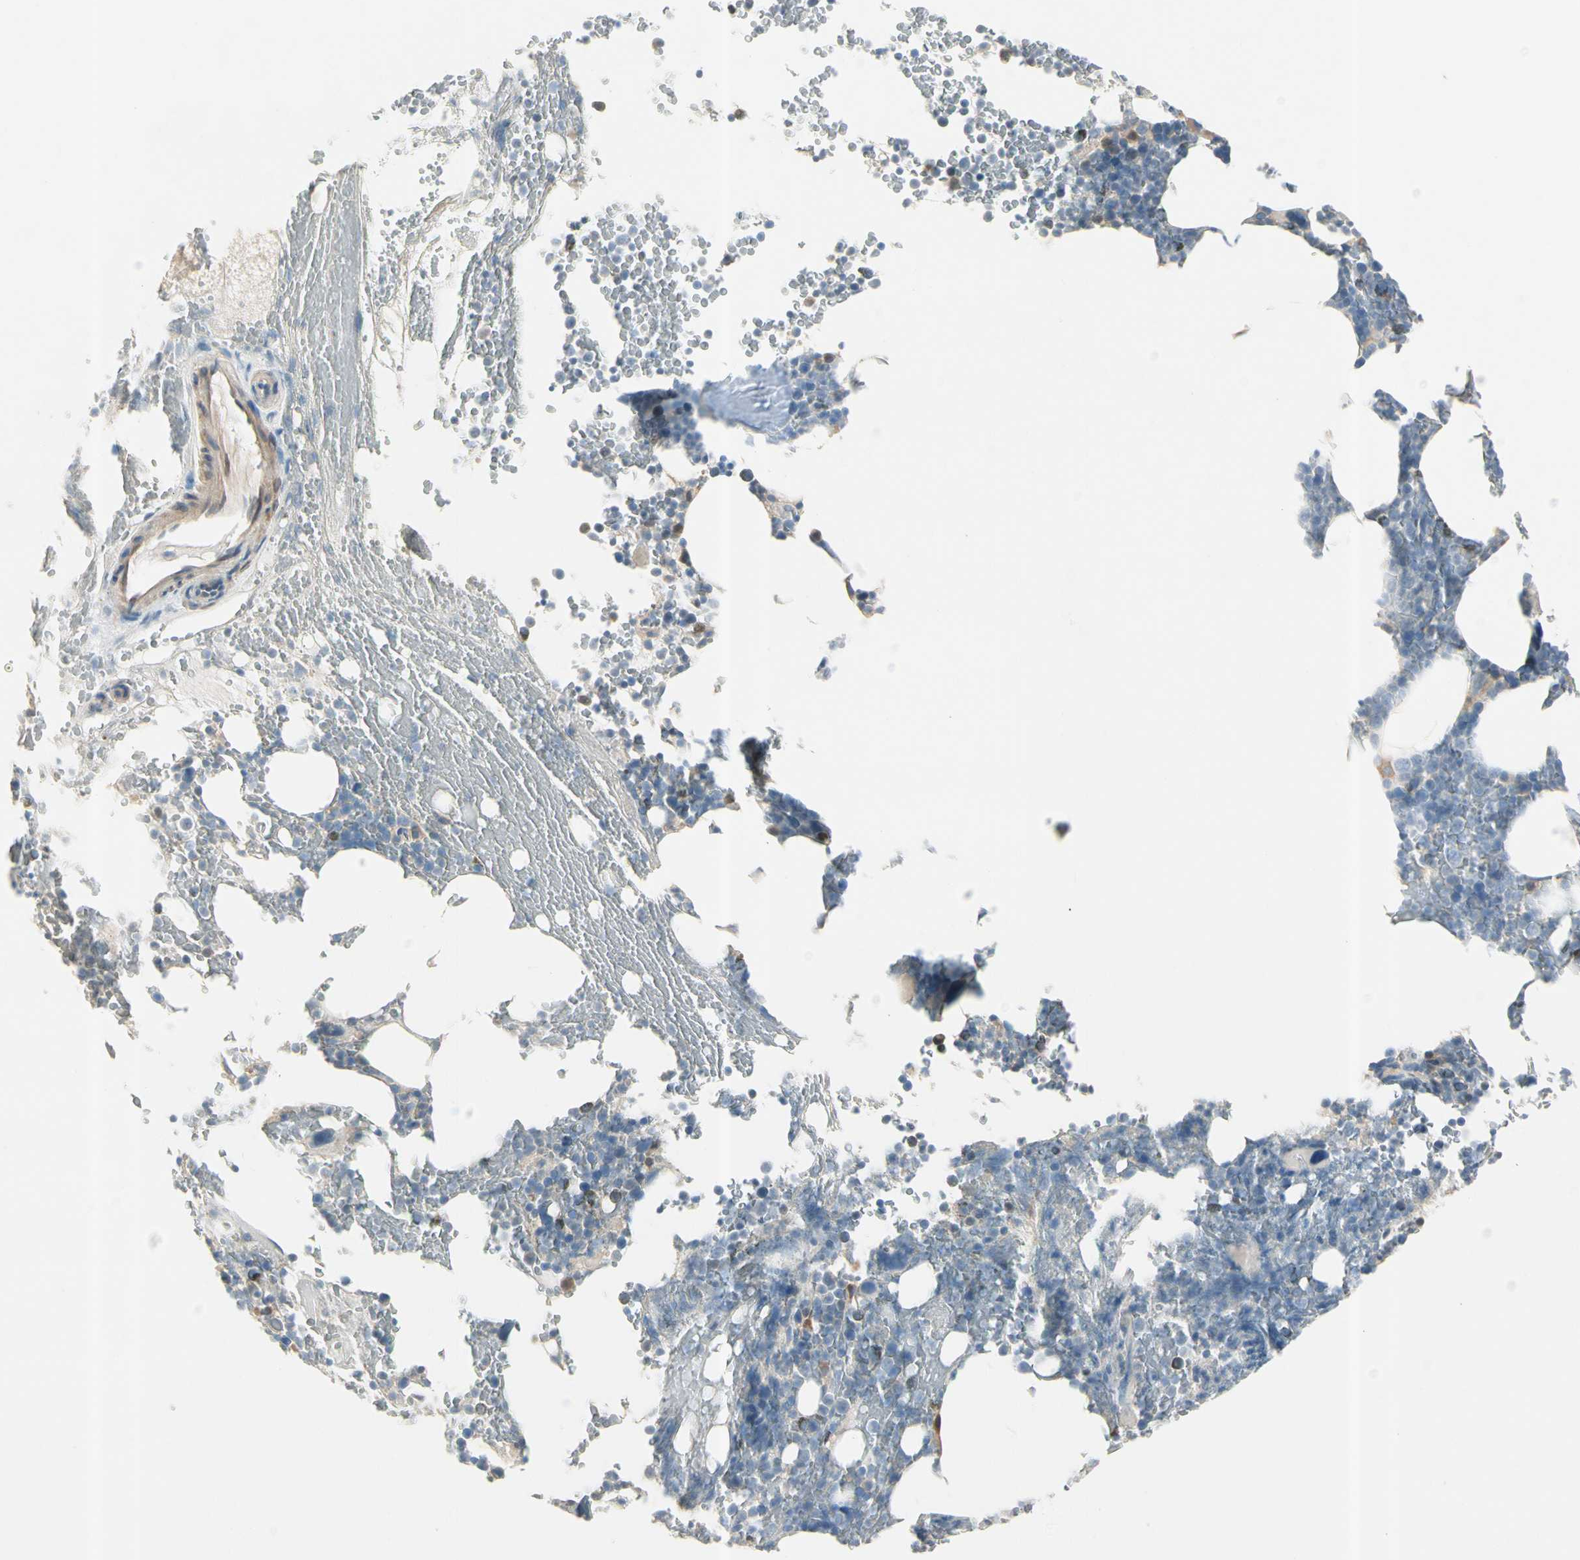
{"staining": {"intensity": "weak", "quantity": "<25%", "location": "cytoplasmic/membranous"}, "tissue": "bone marrow", "cell_type": "Hematopoietic cells", "image_type": "normal", "snomed": [{"axis": "morphology", "description": "Normal tissue, NOS"}, {"axis": "topography", "description": "Bone marrow"}], "caption": "High magnification brightfield microscopy of normal bone marrow stained with DAB (brown) and counterstained with hematoxylin (blue): hematopoietic cells show no significant staining. The staining was performed using DAB (3,3'-diaminobenzidine) to visualize the protein expression in brown, while the nuclei were stained in blue with hematoxylin (Magnification: 20x).", "gene": "CYP2E1", "patient": {"sex": "female", "age": 66}}